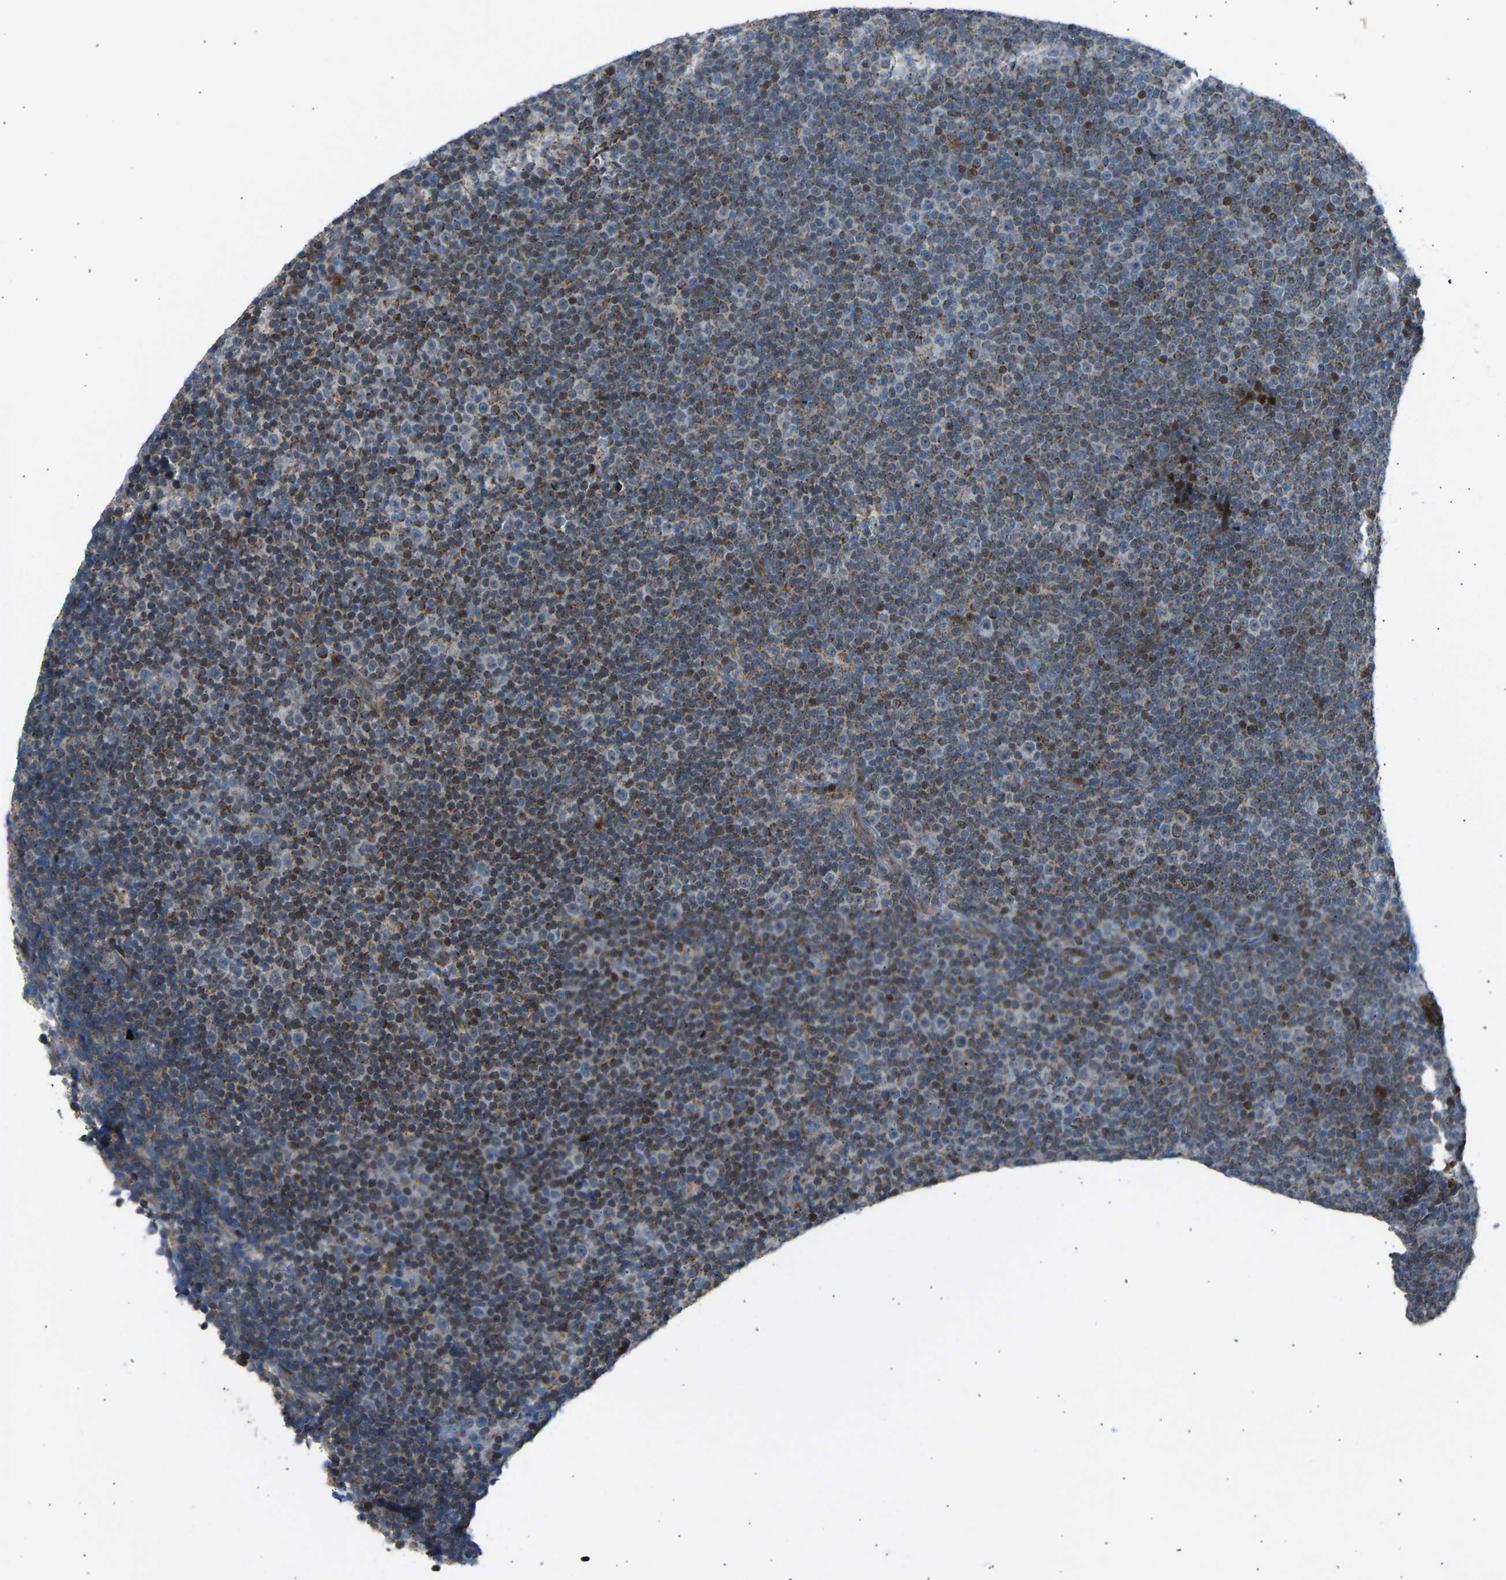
{"staining": {"intensity": "moderate", "quantity": "25%-75%", "location": "cytoplasmic/membranous"}, "tissue": "lymphoma", "cell_type": "Tumor cells", "image_type": "cancer", "snomed": [{"axis": "morphology", "description": "Malignant lymphoma, non-Hodgkin's type, Low grade"}, {"axis": "topography", "description": "Lymph node"}], "caption": "Protein analysis of malignant lymphoma, non-Hodgkin's type (low-grade) tissue displays moderate cytoplasmic/membranous staining in approximately 25%-75% of tumor cells.", "gene": "VPS41", "patient": {"sex": "female", "age": 67}}